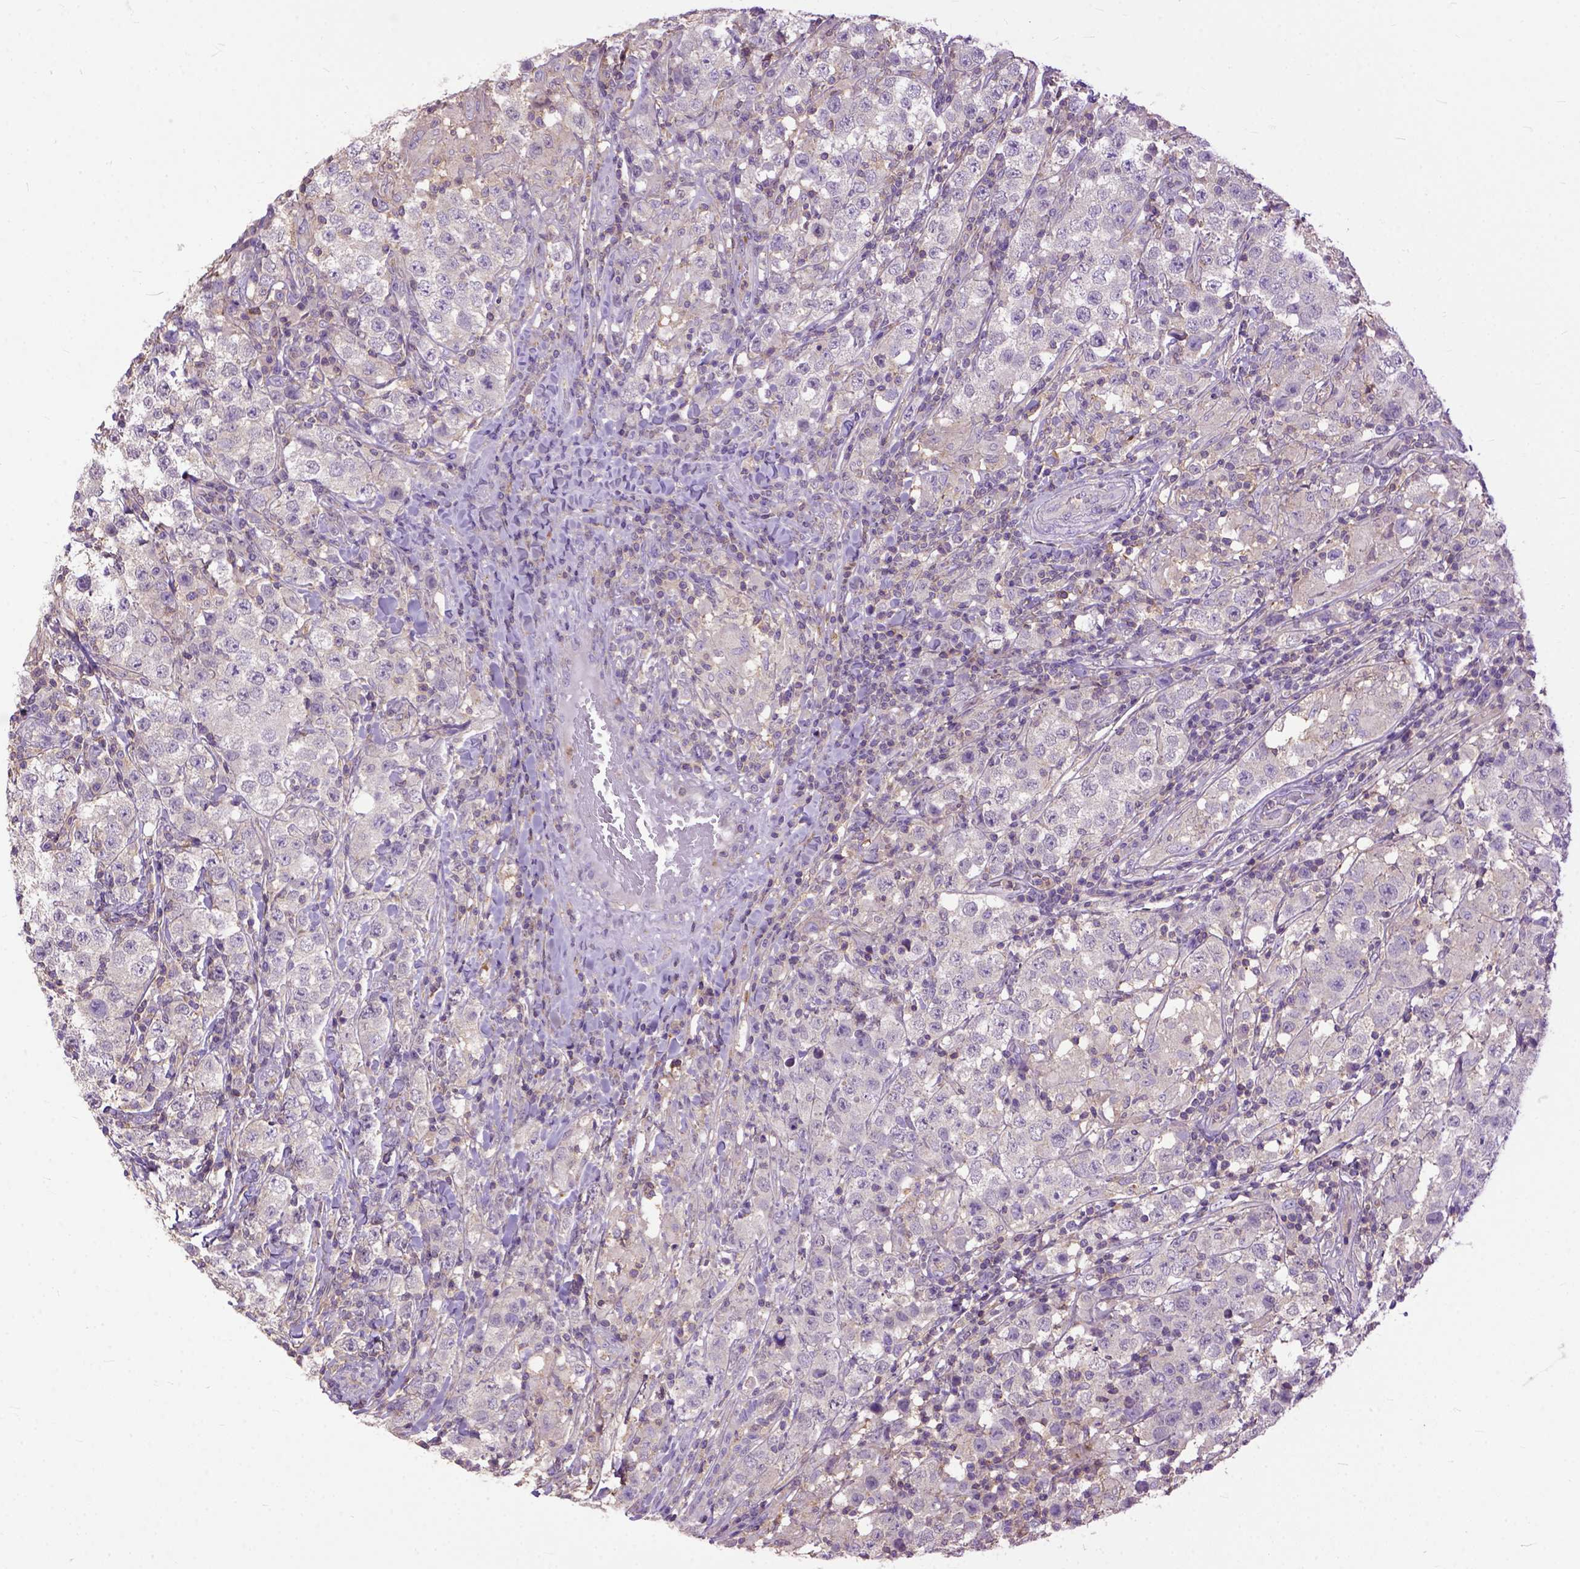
{"staining": {"intensity": "weak", "quantity": "25%-75%", "location": "cytoplasmic/membranous"}, "tissue": "testis cancer", "cell_type": "Tumor cells", "image_type": "cancer", "snomed": [{"axis": "morphology", "description": "Seminoma, NOS"}, {"axis": "morphology", "description": "Carcinoma, Embryonal, NOS"}, {"axis": "topography", "description": "Testis"}], "caption": "Human testis seminoma stained with a brown dye exhibits weak cytoplasmic/membranous positive positivity in about 25%-75% of tumor cells.", "gene": "NAMPT", "patient": {"sex": "male", "age": 41}}